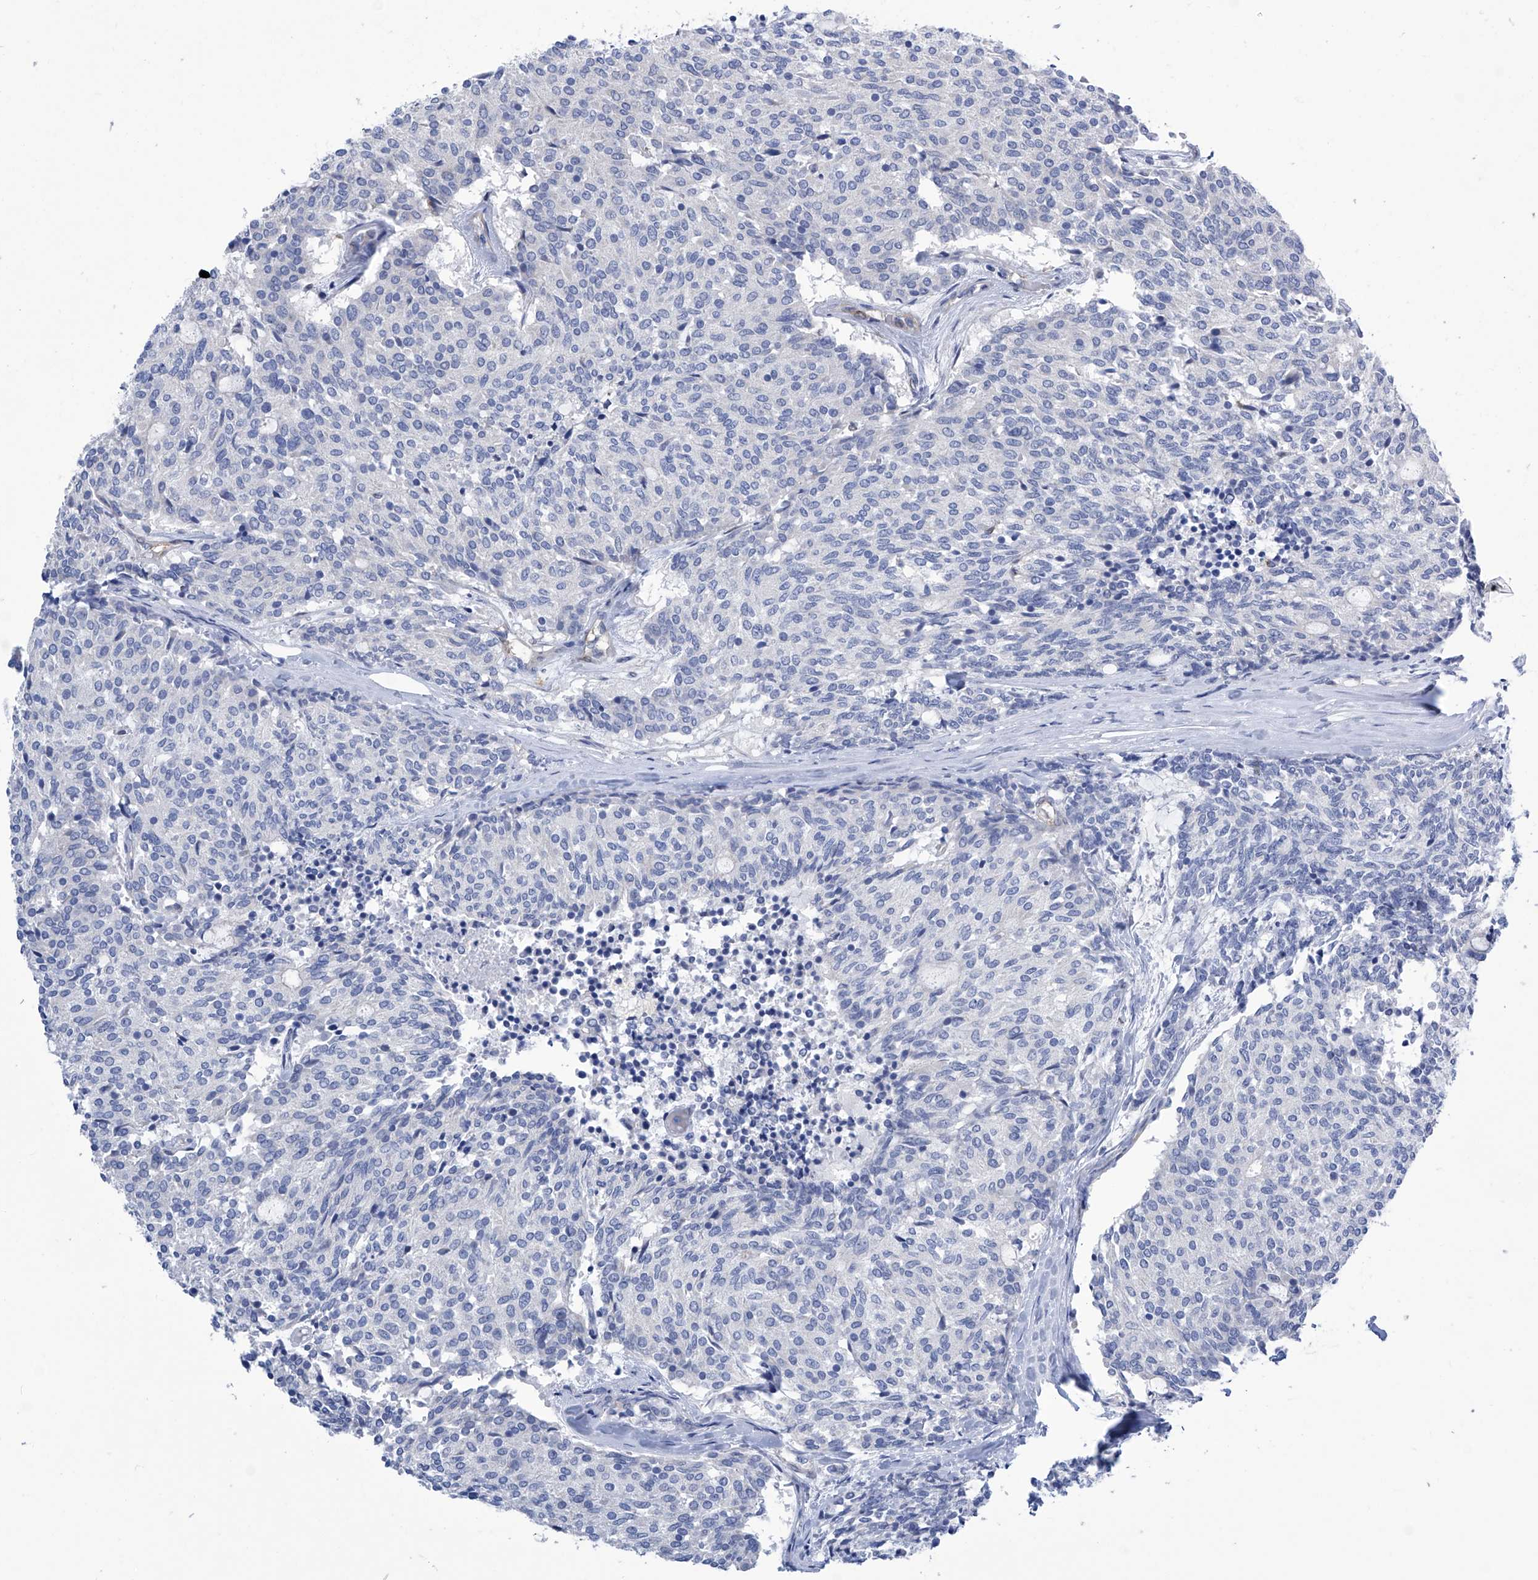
{"staining": {"intensity": "negative", "quantity": "none", "location": "none"}, "tissue": "carcinoid", "cell_type": "Tumor cells", "image_type": "cancer", "snomed": [{"axis": "morphology", "description": "Carcinoid, malignant, NOS"}, {"axis": "topography", "description": "Pancreas"}], "caption": "Histopathology image shows no protein staining in tumor cells of carcinoid tissue.", "gene": "IMPA2", "patient": {"sex": "female", "age": 54}}